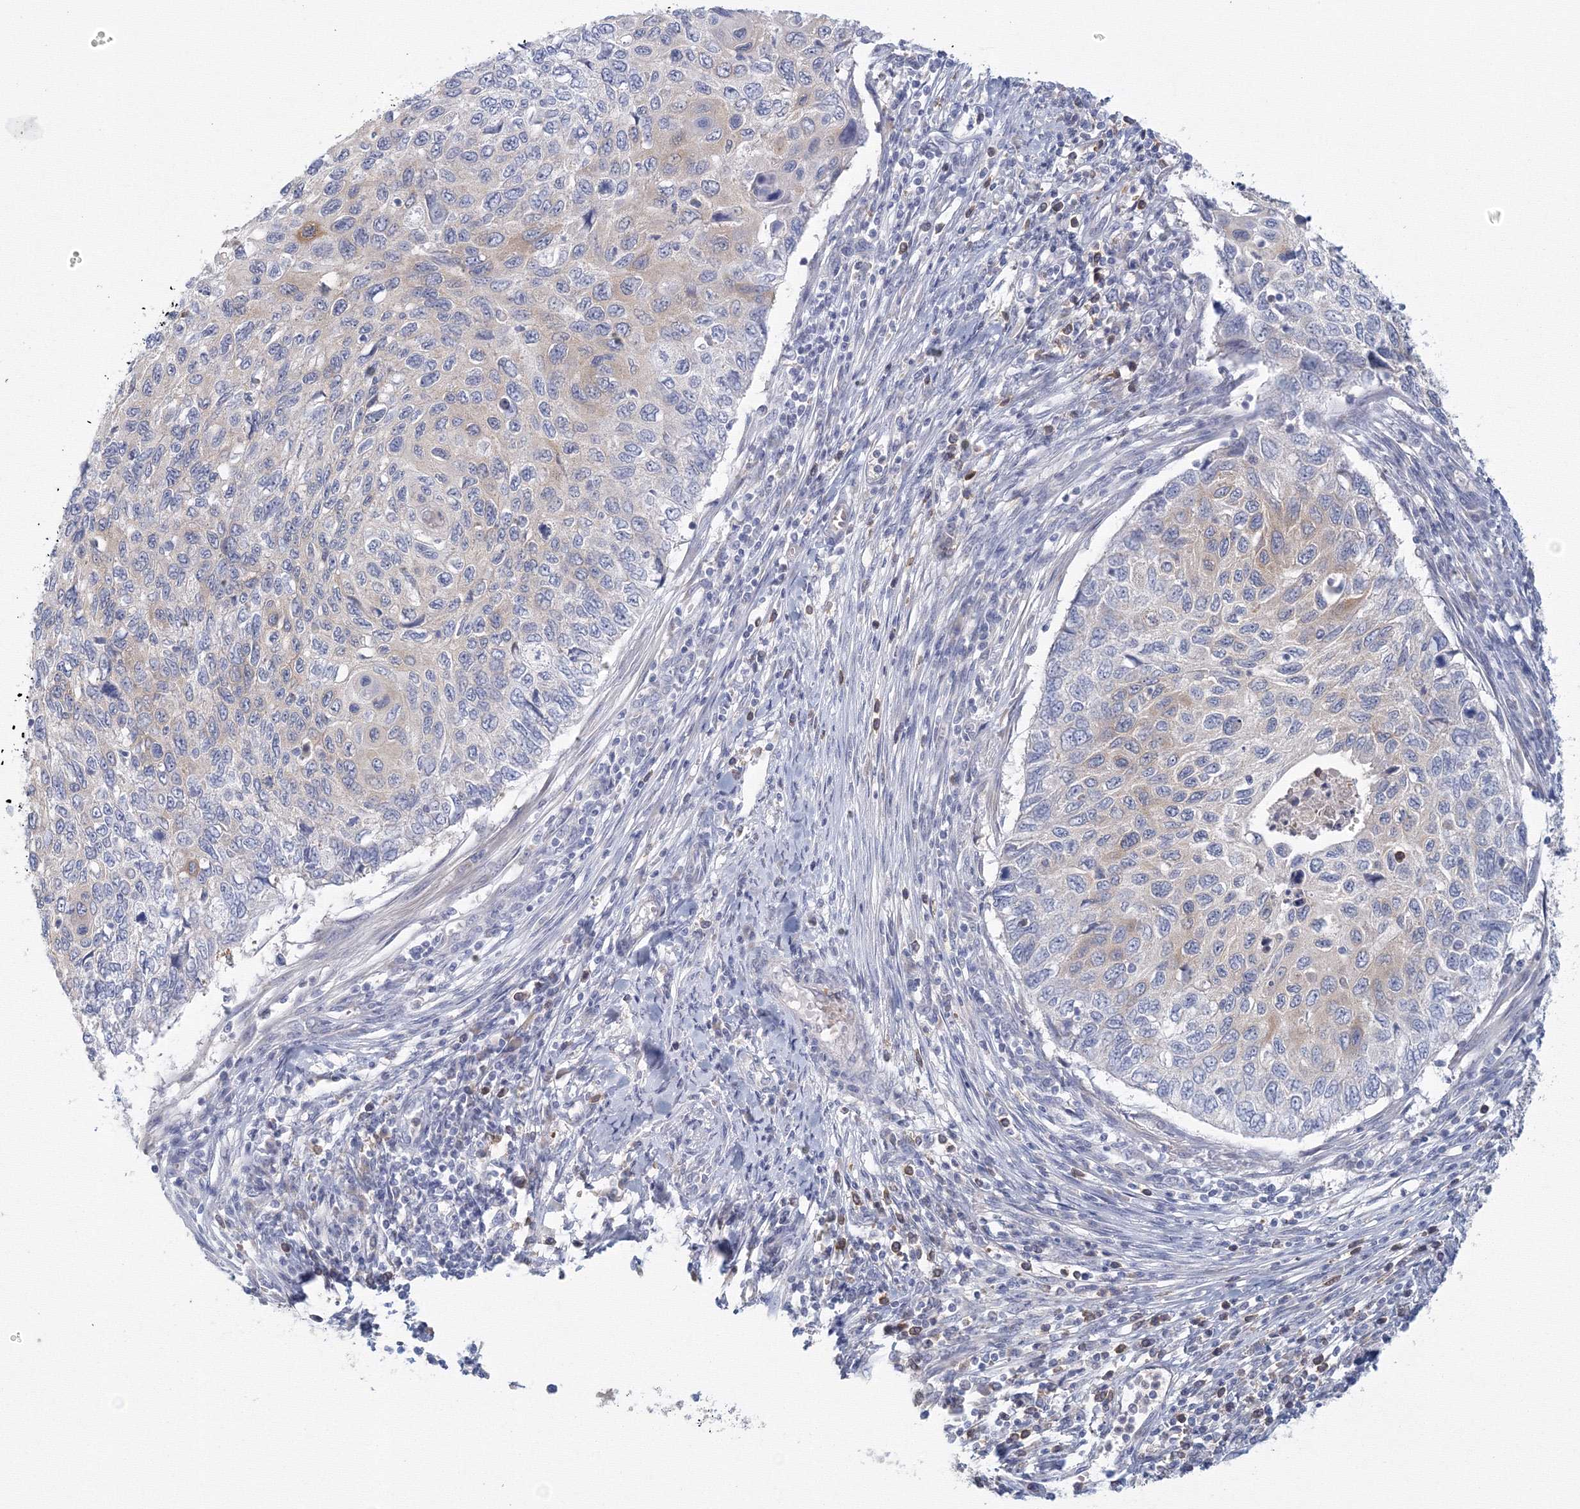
{"staining": {"intensity": "negative", "quantity": "none", "location": "none"}, "tissue": "cervical cancer", "cell_type": "Tumor cells", "image_type": "cancer", "snomed": [{"axis": "morphology", "description": "Squamous cell carcinoma, NOS"}, {"axis": "topography", "description": "Cervix"}], "caption": "This is an IHC micrograph of cervical cancer. There is no positivity in tumor cells.", "gene": "TACC2", "patient": {"sex": "female", "age": 70}}